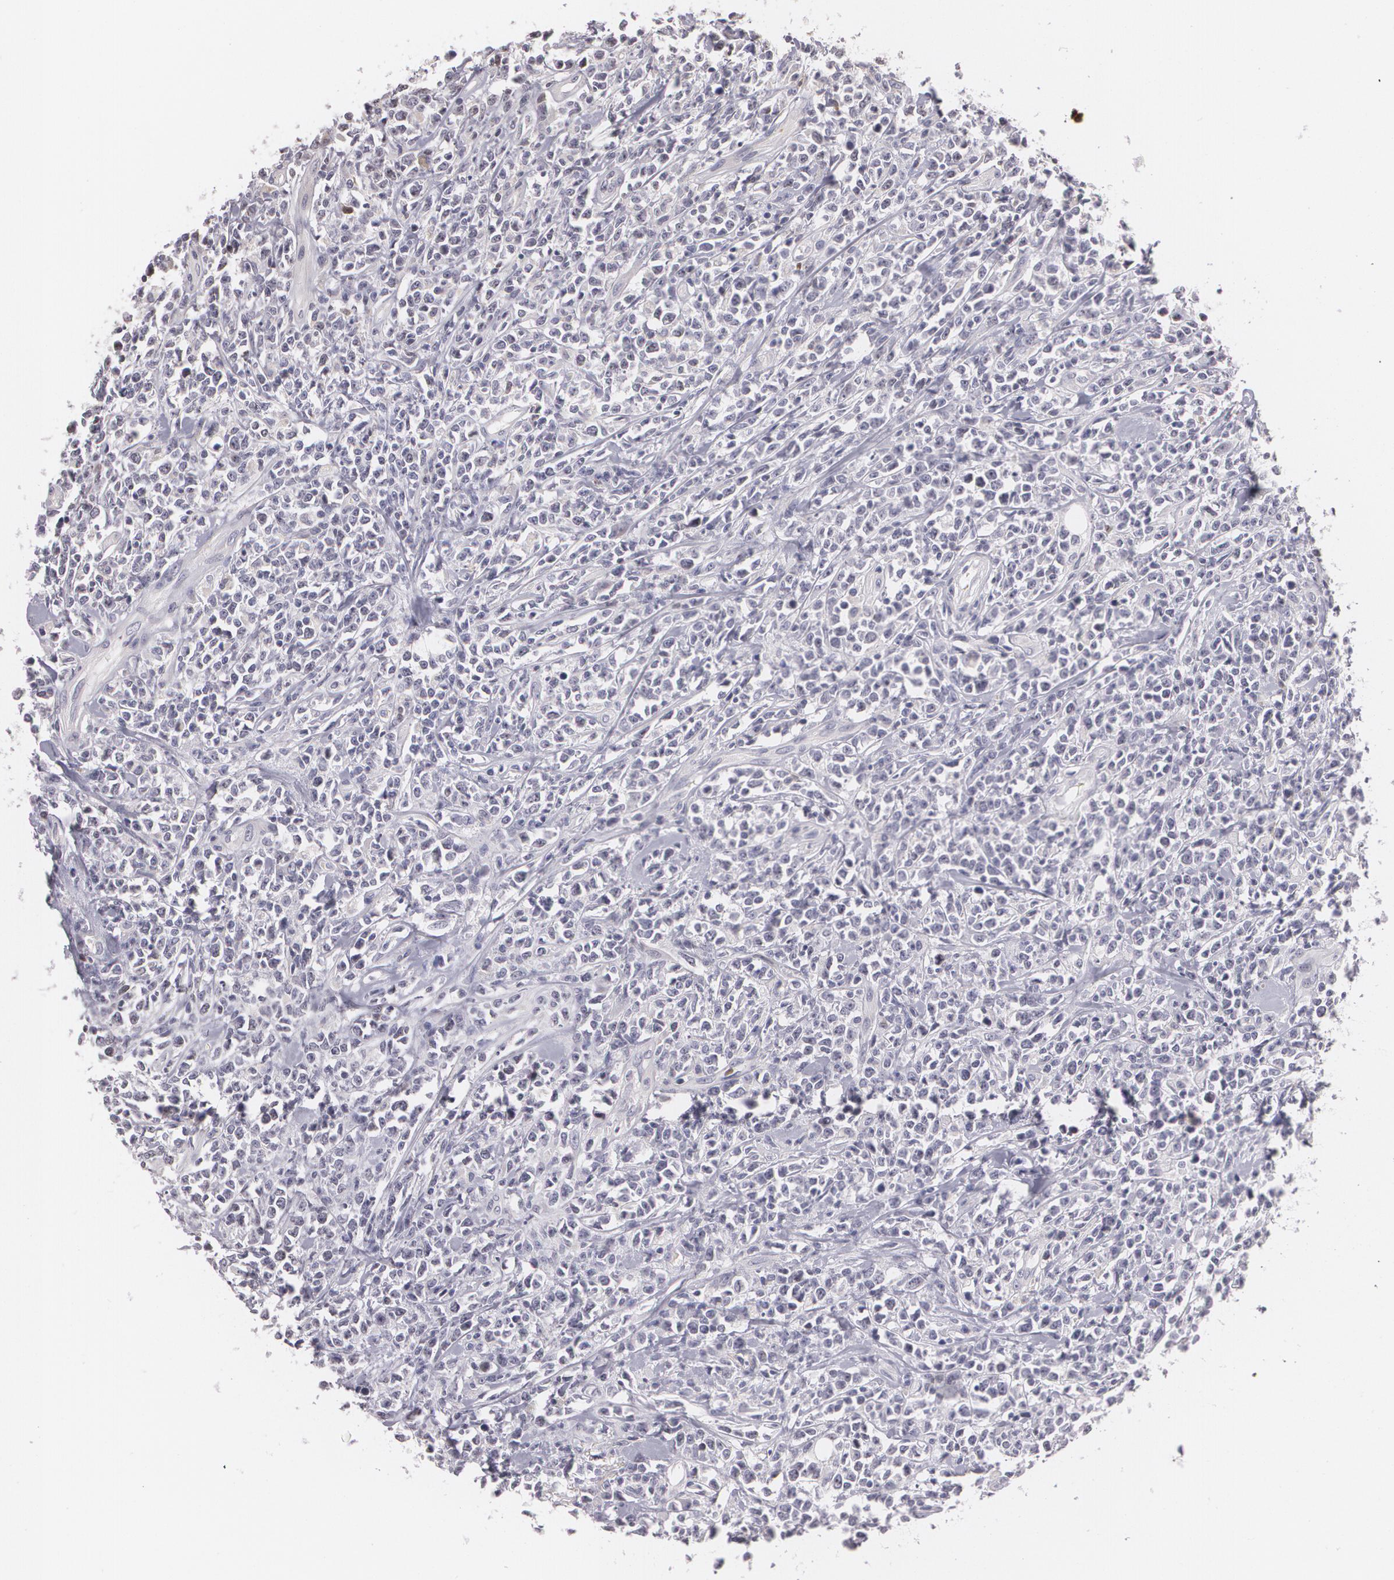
{"staining": {"intensity": "negative", "quantity": "none", "location": "none"}, "tissue": "lymphoma", "cell_type": "Tumor cells", "image_type": "cancer", "snomed": [{"axis": "morphology", "description": "Malignant lymphoma, non-Hodgkin's type, High grade"}, {"axis": "topography", "description": "Colon"}], "caption": "Immunohistochemistry histopathology image of neoplastic tissue: human lymphoma stained with DAB shows no significant protein staining in tumor cells. The staining was performed using DAB to visualize the protein expression in brown, while the nuclei were stained in blue with hematoxylin (Magnification: 20x).", "gene": "ZBTB16", "patient": {"sex": "male", "age": 82}}